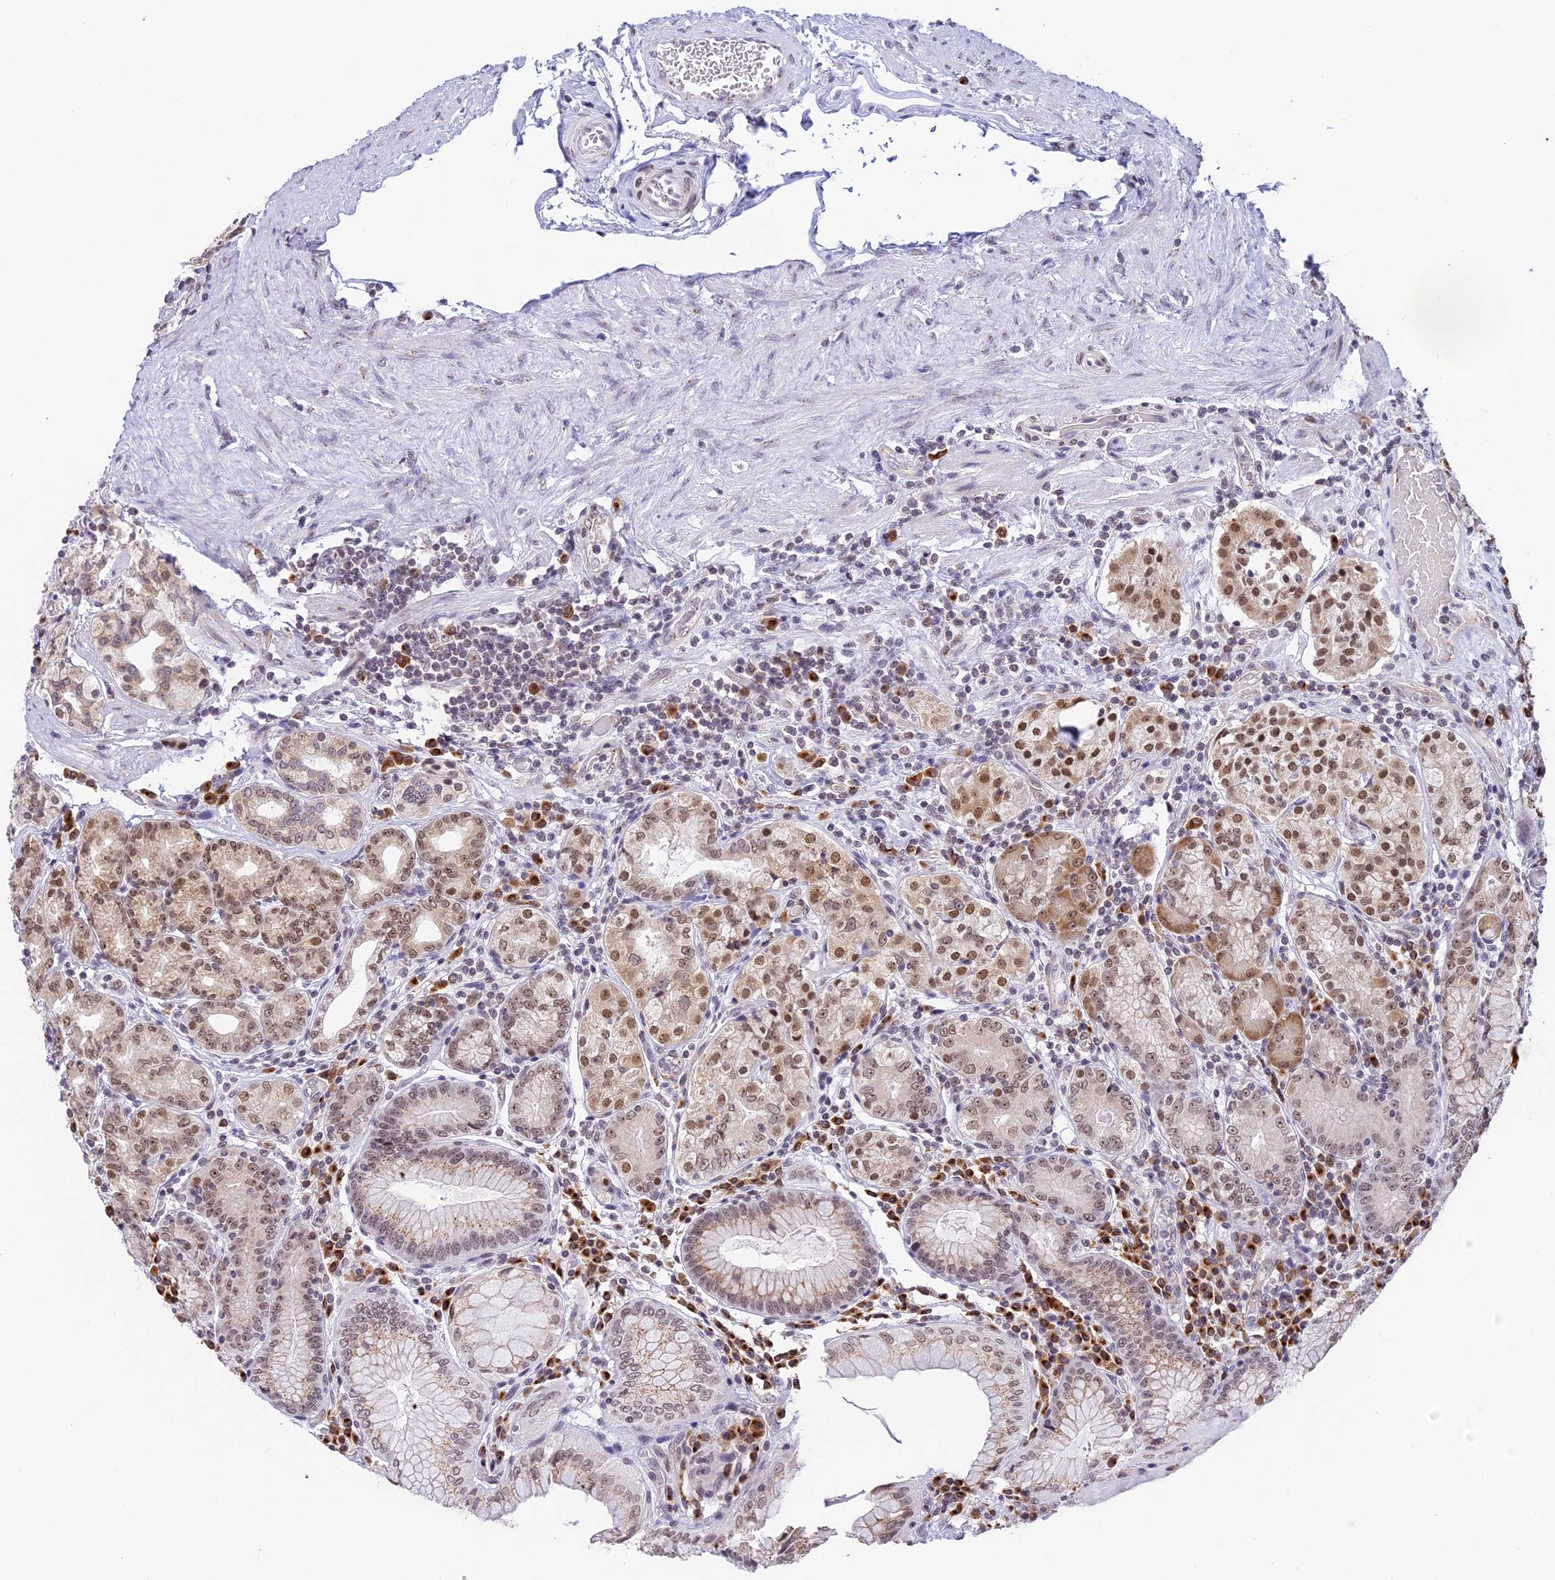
{"staining": {"intensity": "moderate", "quantity": ">75%", "location": "cytoplasmic/membranous,nuclear"}, "tissue": "stomach", "cell_type": "Glandular cells", "image_type": "normal", "snomed": [{"axis": "morphology", "description": "Normal tissue, NOS"}, {"axis": "topography", "description": "Stomach, upper"}, {"axis": "topography", "description": "Stomach, lower"}], "caption": "An image of stomach stained for a protein shows moderate cytoplasmic/membranous,nuclear brown staining in glandular cells. (brown staining indicates protein expression, while blue staining denotes nuclei).", "gene": "HEATR5B", "patient": {"sex": "female", "age": 76}}